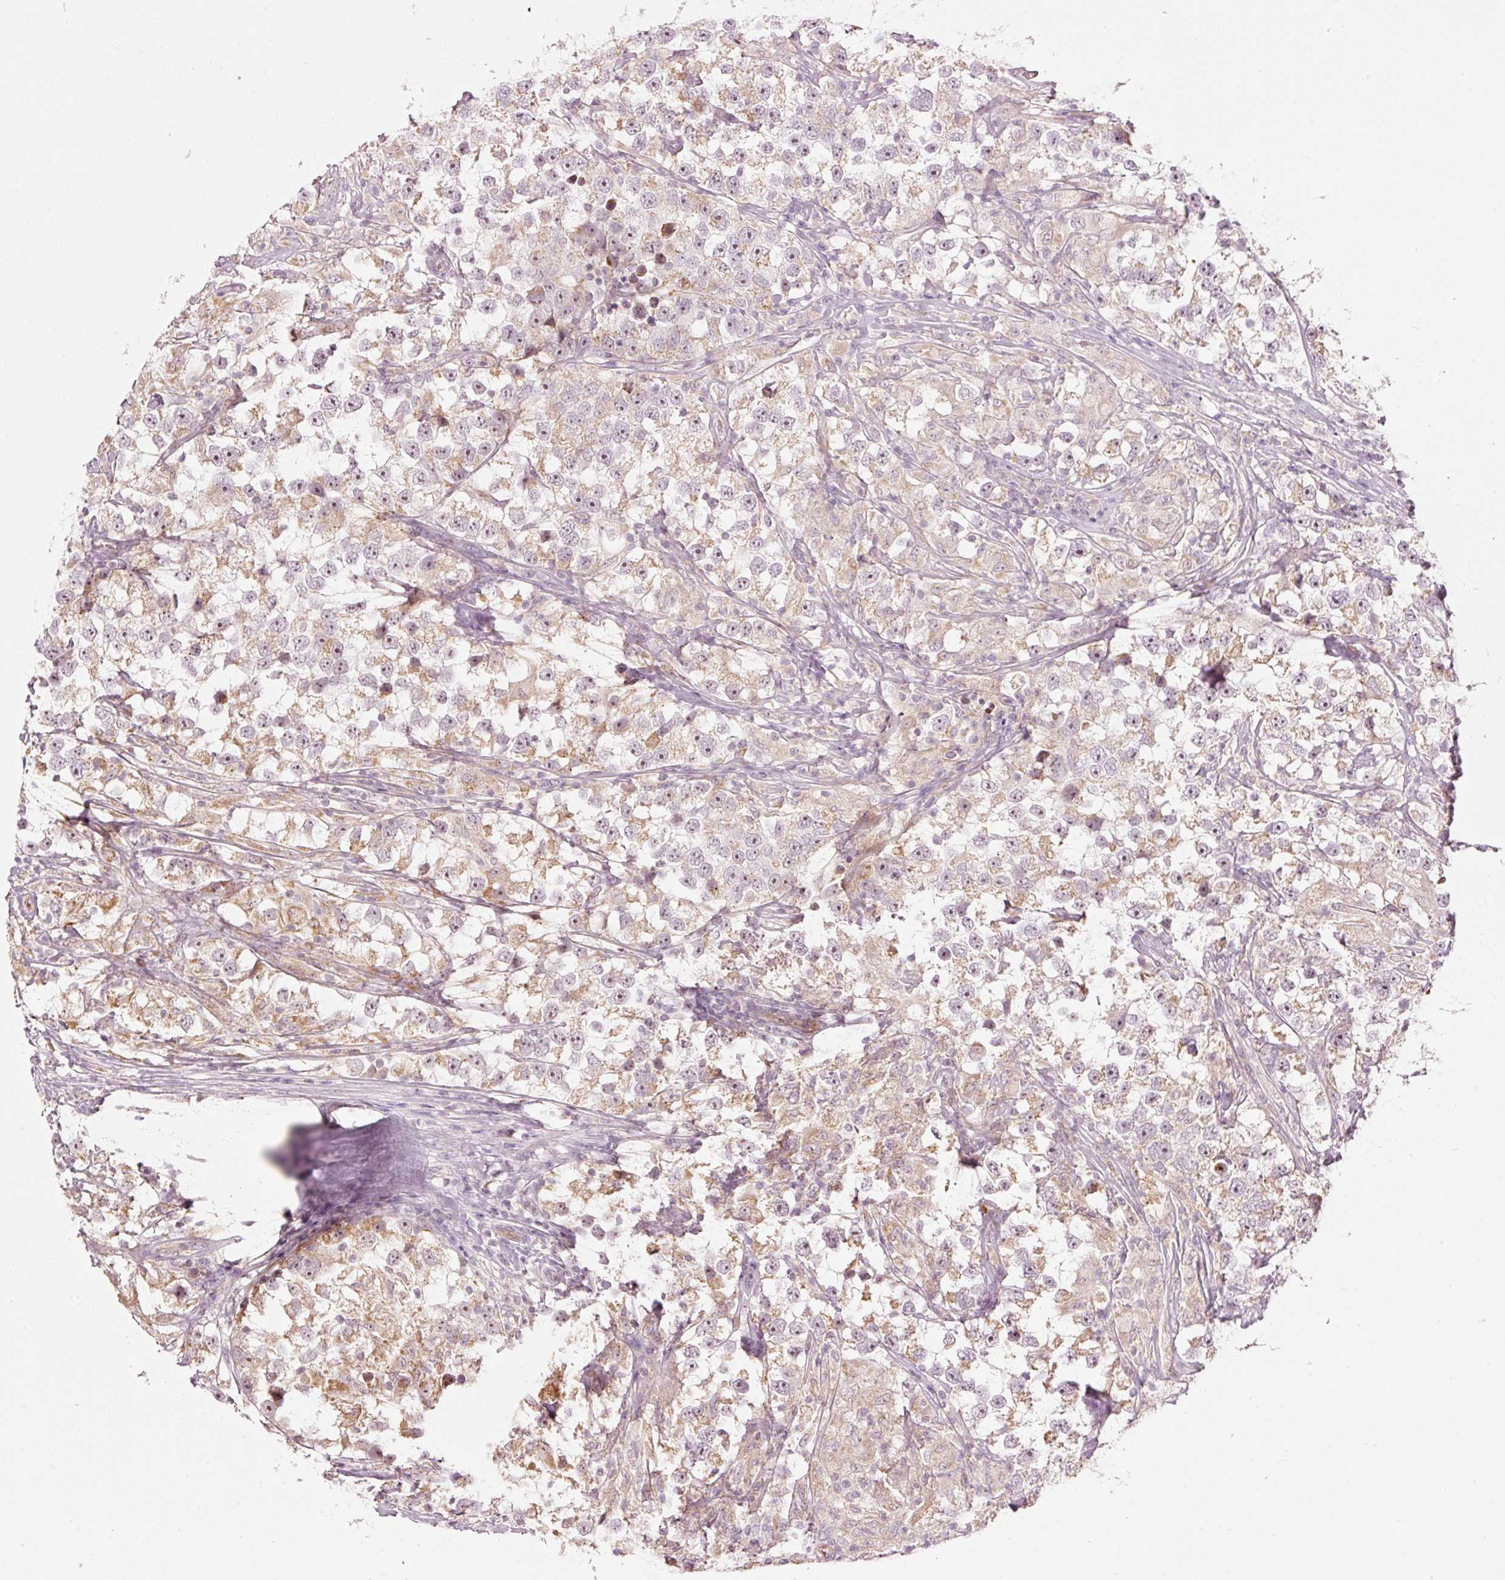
{"staining": {"intensity": "weak", "quantity": "25%-75%", "location": "cytoplasmic/membranous,nuclear"}, "tissue": "testis cancer", "cell_type": "Tumor cells", "image_type": "cancer", "snomed": [{"axis": "morphology", "description": "Seminoma, NOS"}, {"axis": "topography", "description": "Testis"}], "caption": "Immunohistochemistry (DAB) staining of testis cancer (seminoma) reveals weak cytoplasmic/membranous and nuclear protein positivity in approximately 25%-75% of tumor cells.", "gene": "CDC20B", "patient": {"sex": "male", "age": 46}}